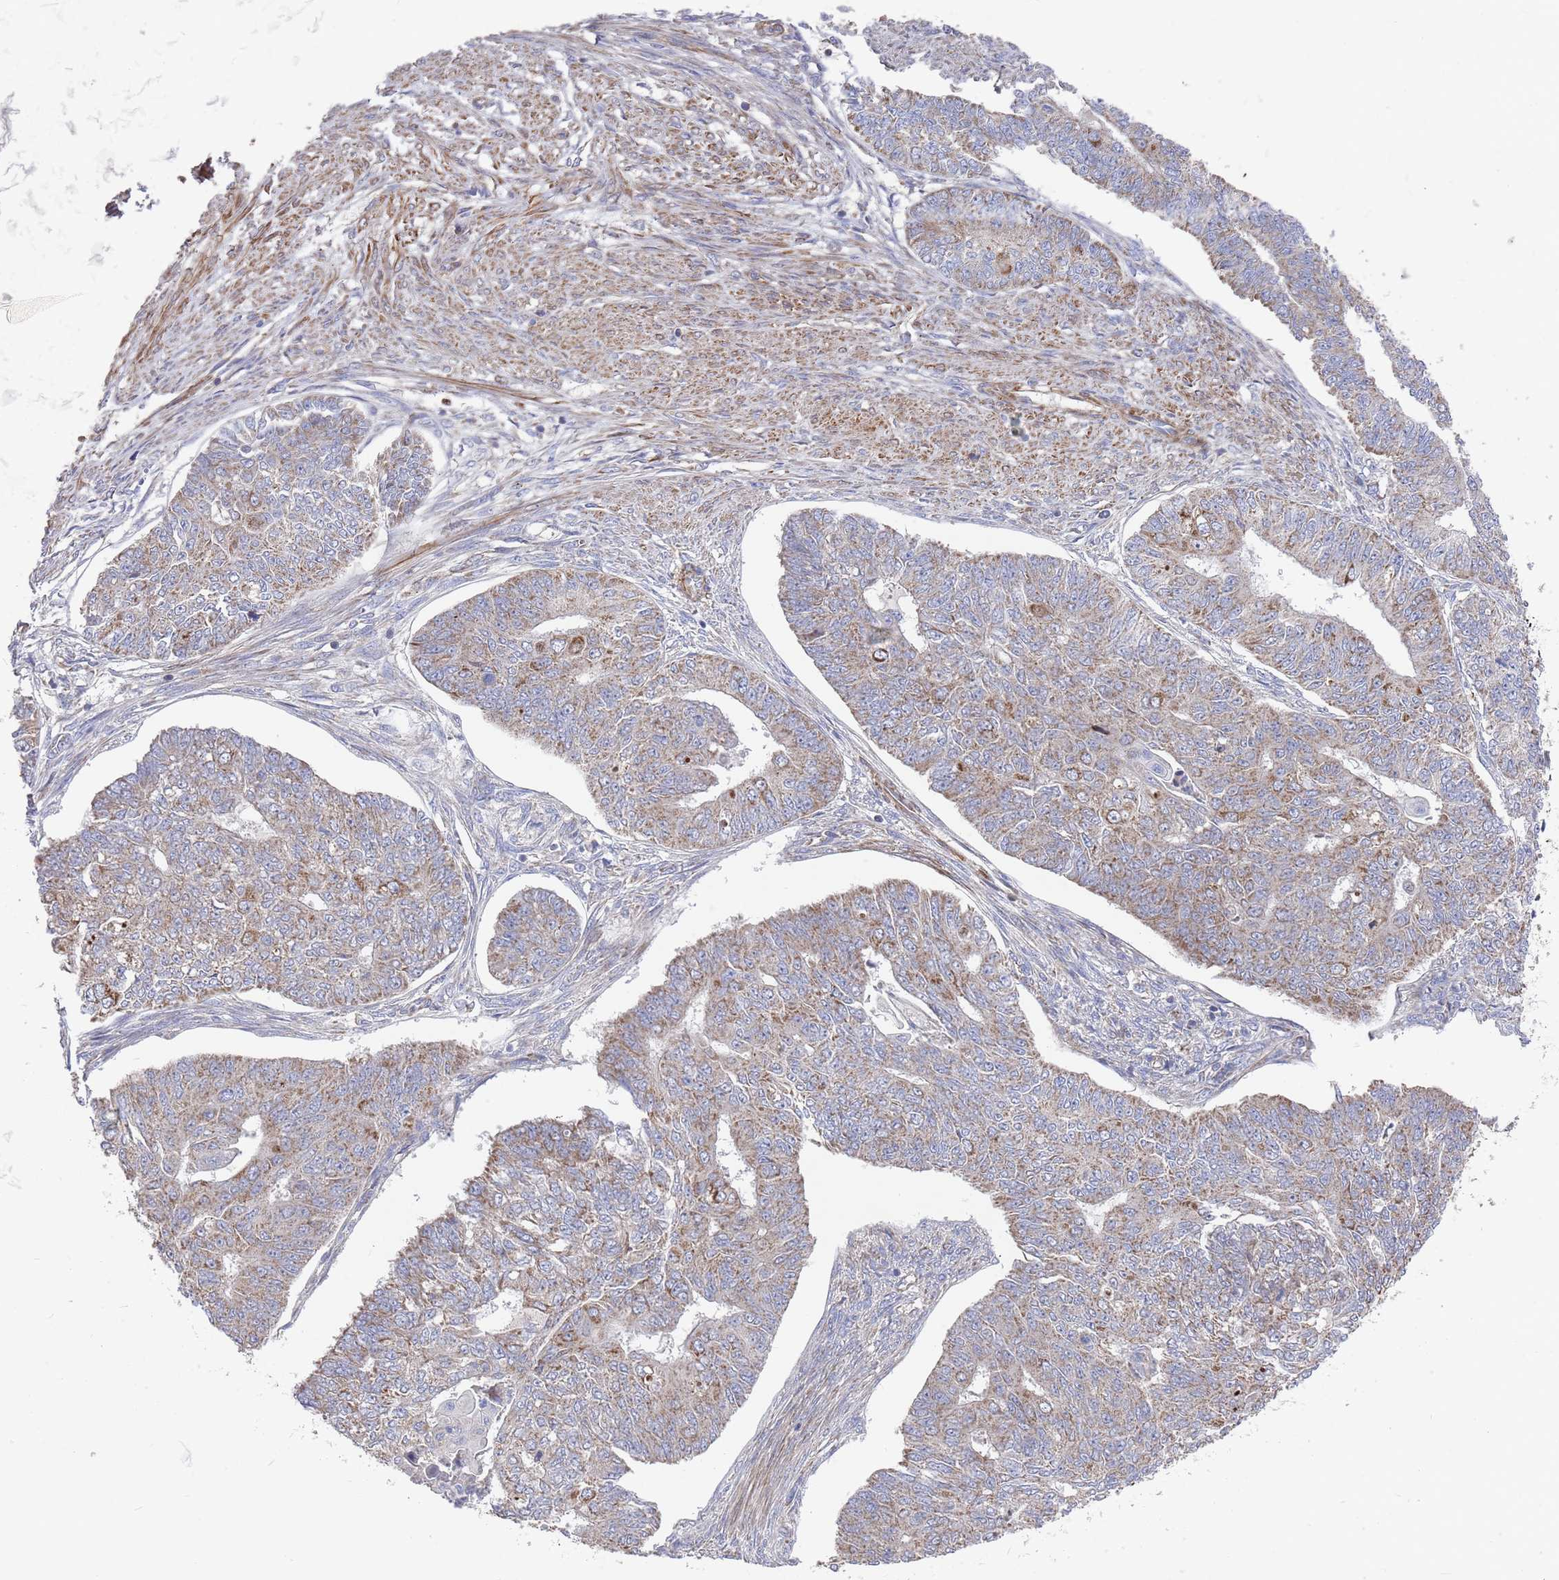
{"staining": {"intensity": "moderate", "quantity": "25%-75%", "location": "cytoplasmic/membranous"}, "tissue": "endometrial cancer", "cell_type": "Tumor cells", "image_type": "cancer", "snomed": [{"axis": "morphology", "description": "Adenocarcinoma, NOS"}, {"axis": "topography", "description": "Endometrium"}], "caption": "A brown stain shows moderate cytoplasmic/membranous expression of a protein in endometrial cancer (adenocarcinoma) tumor cells.", "gene": "WDFY3", "patient": {"sex": "female", "age": 32}}